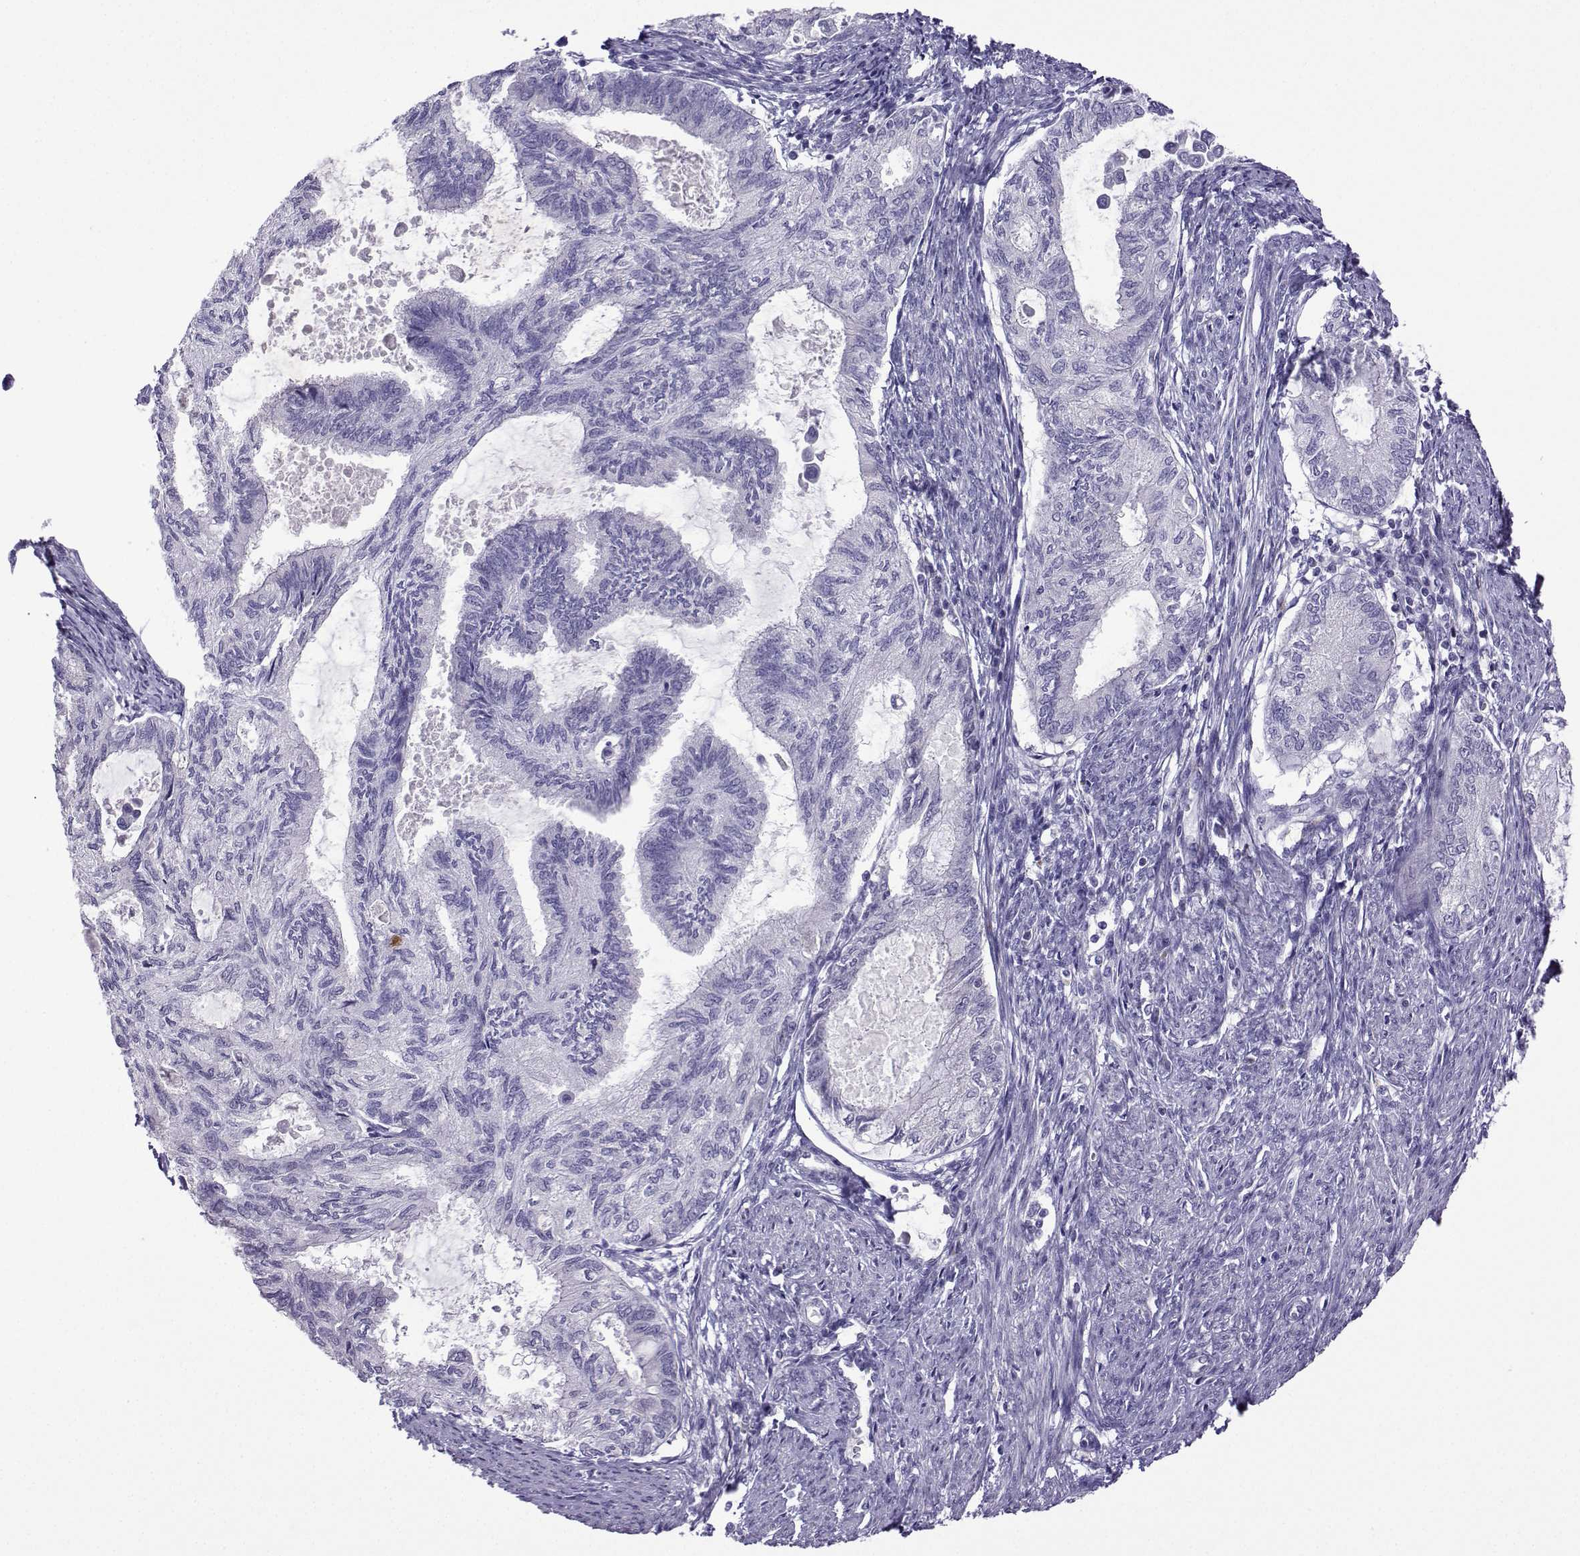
{"staining": {"intensity": "negative", "quantity": "none", "location": "none"}, "tissue": "endometrial cancer", "cell_type": "Tumor cells", "image_type": "cancer", "snomed": [{"axis": "morphology", "description": "Adenocarcinoma, NOS"}, {"axis": "topography", "description": "Endometrium"}], "caption": "Endometrial cancer (adenocarcinoma) stained for a protein using immunohistochemistry (IHC) exhibits no positivity tumor cells.", "gene": "CFAP70", "patient": {"sex": "female", "age": 86}}